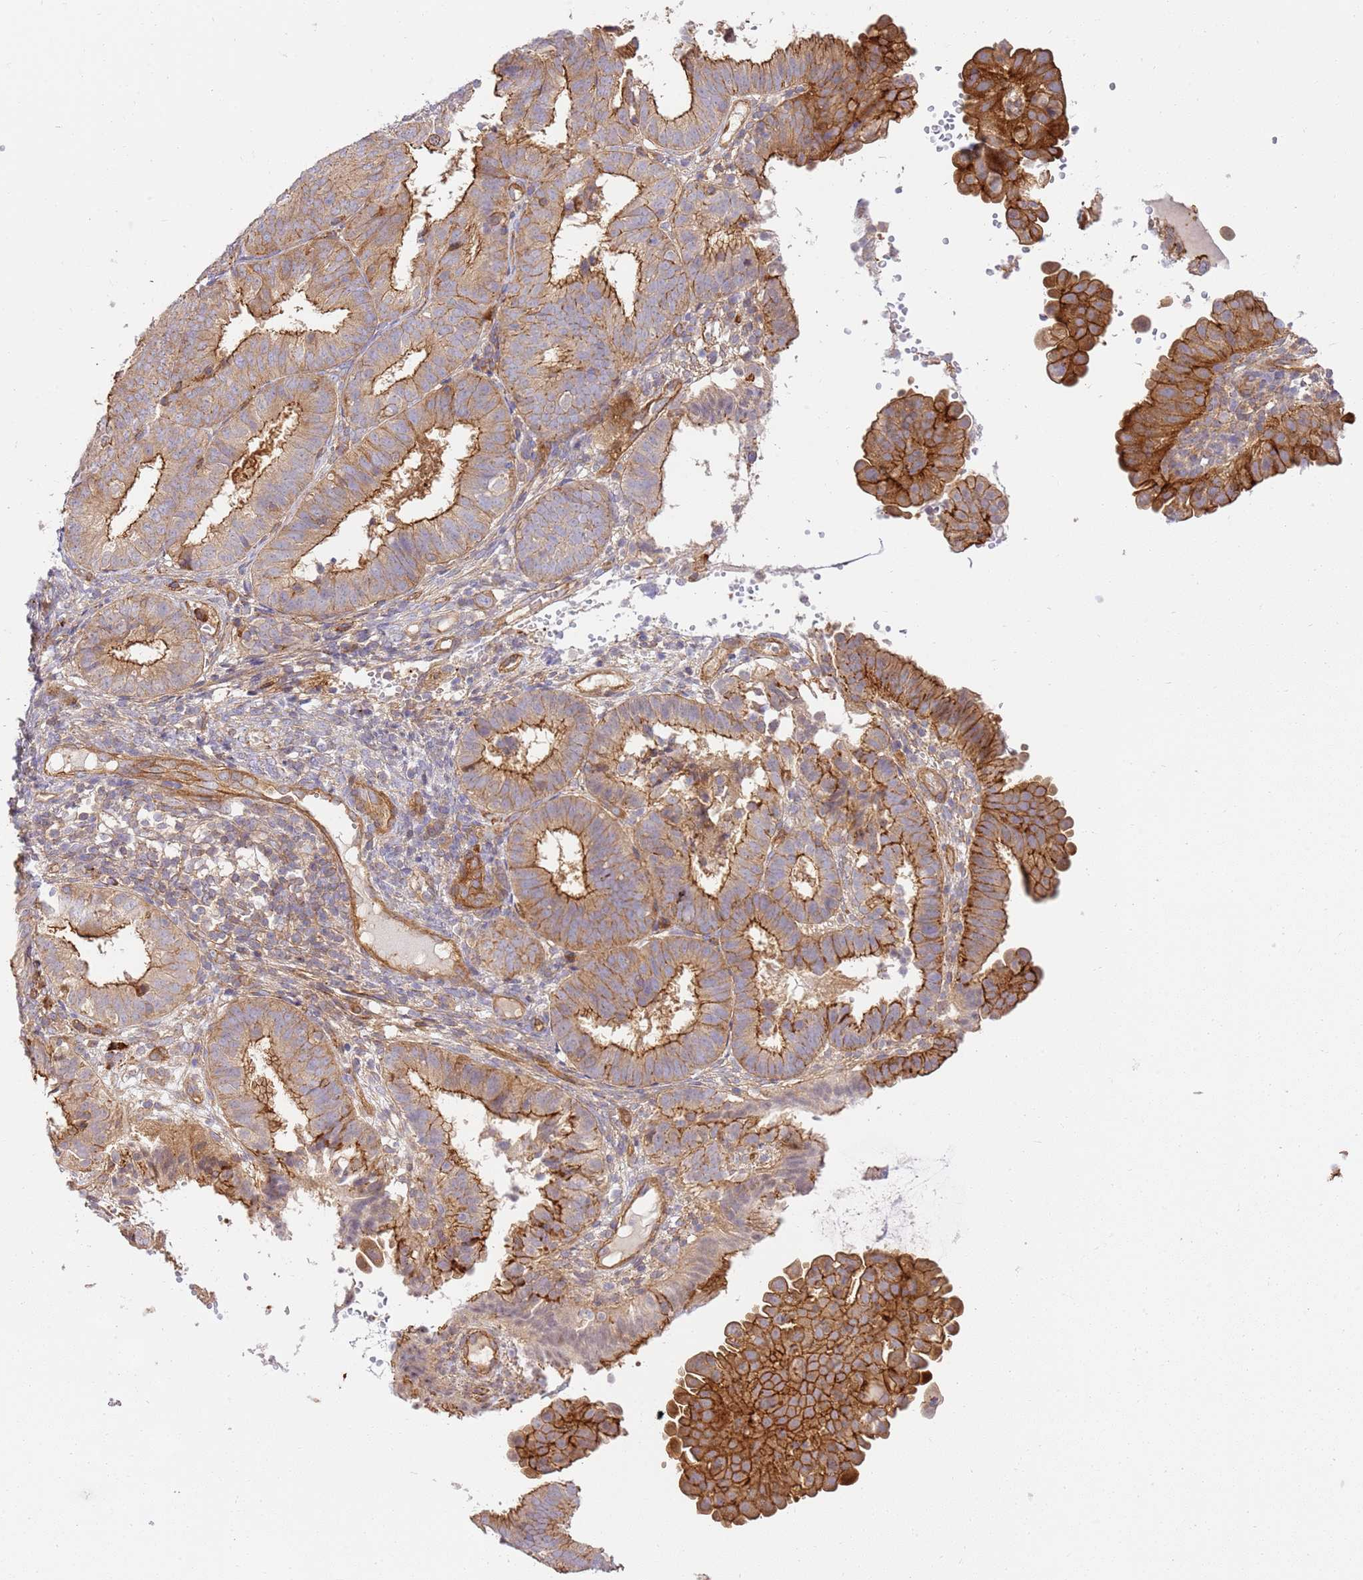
{"staining": {"intensity": "strong", "quantity": ">75%", "location": "cytoplasmic/membranous"}, "tissue": "endometrial cancer", "cell_type": "Tumor cells", "image_type": "cancer", "snomed": [{"axis": "morphology", "description": "Adenocarcinoma, NOS"}, {"axis": "topography", "description": "Endometrium"}], "caption": "IHC of endometrial cancer (adenocarcinoma) displays high levels of strong cytoplasmic/membranous staining in about >75% of tumor cells.", "gene": "EFCAB8", "patient": {"sex": "female", "age": 51}}